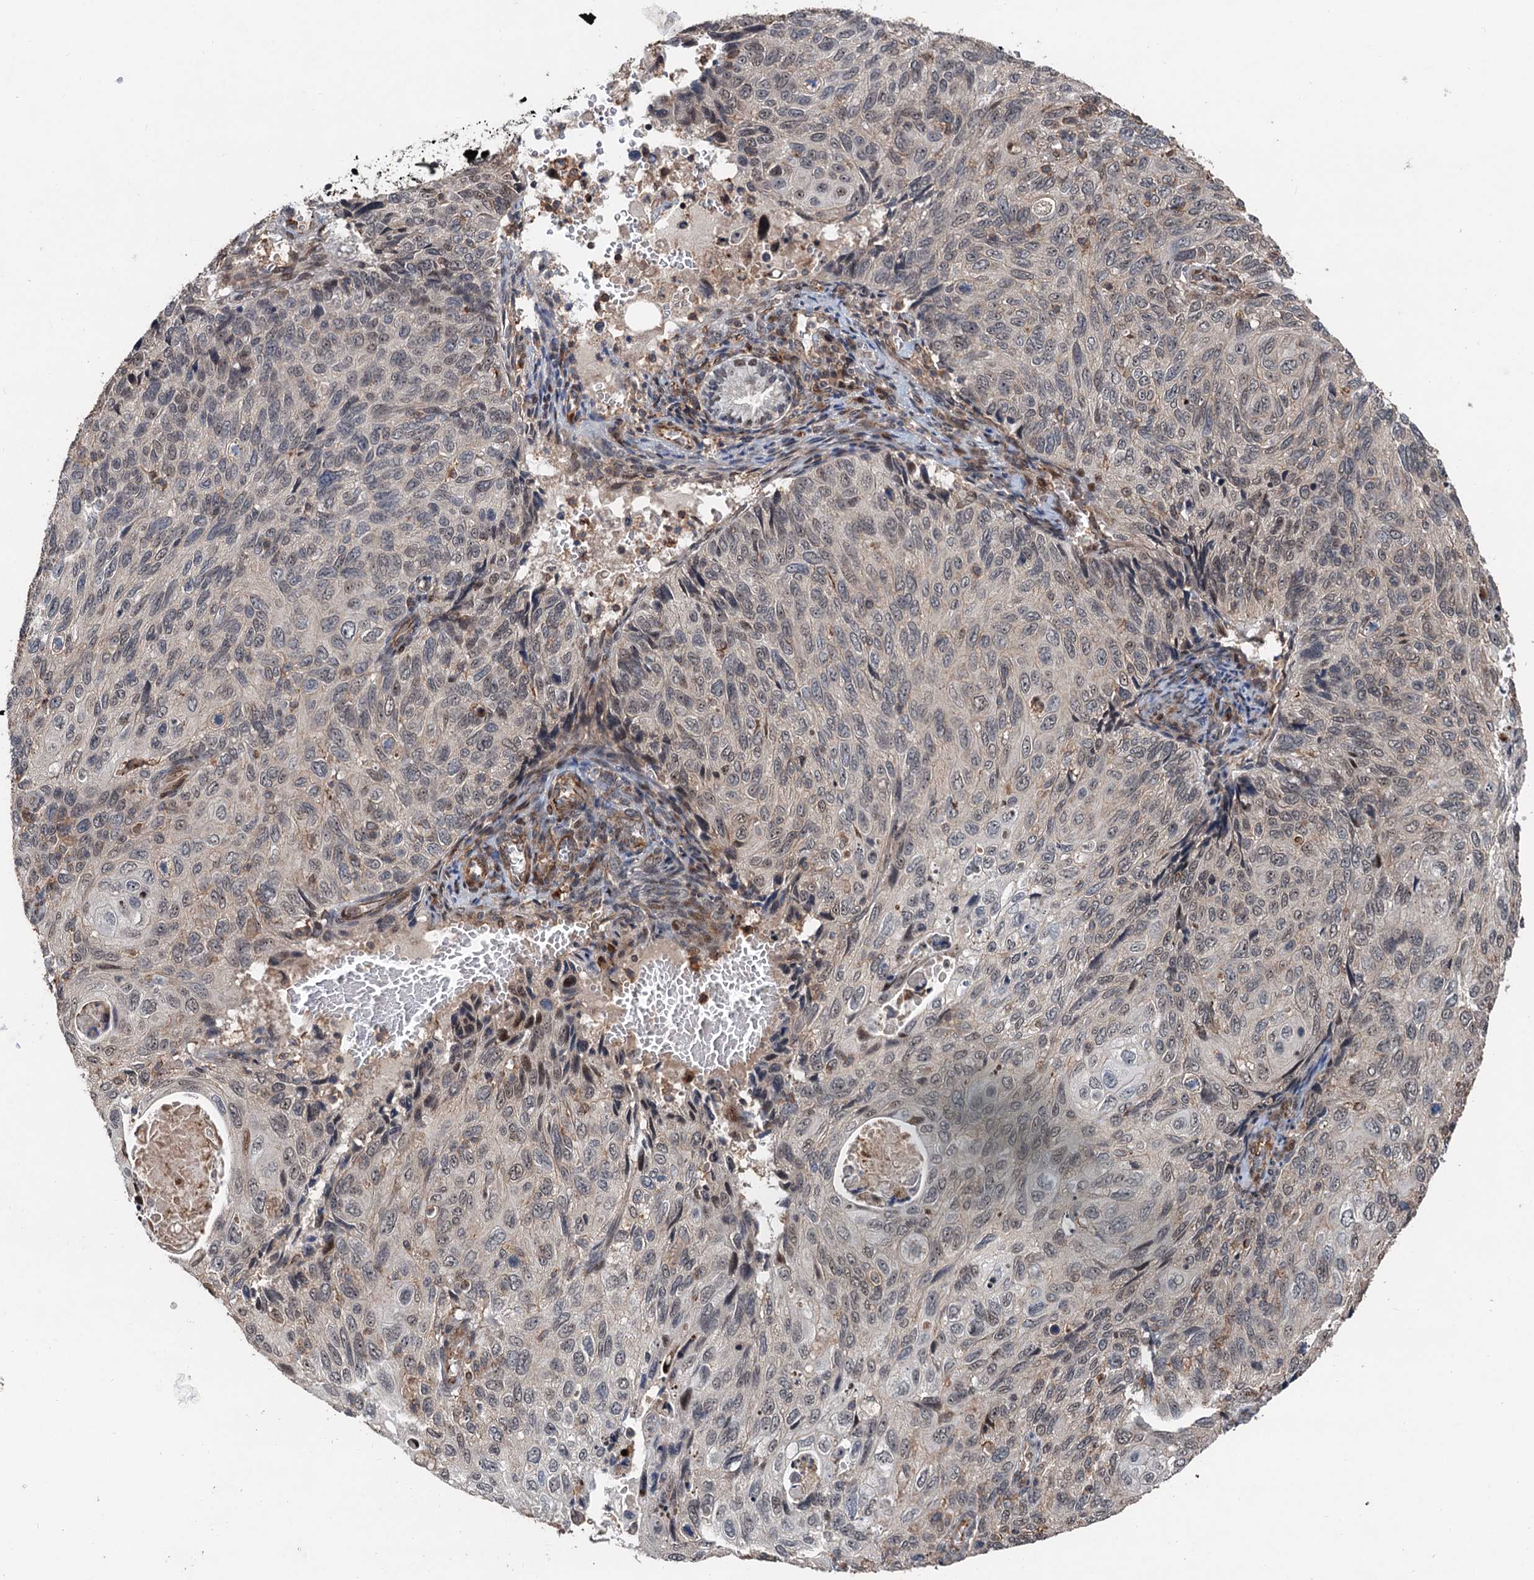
{"staining": {"intensity": "weak", "quantity": "<25%", "location": "nuclear"}, "tissue": "cervical cancer", "cell_type": "Tumor cells", "image_type": "cancer", "snomed": [{"axis": "morphology", "description": "Squamous cell carcinoma, NOS"}, {"axis": "topography", "description": "Cervix"}], "caption": "Immunohistochemistry histopathology image of human squamous cell carcinoma (cervical) stained for a protein (brown), which reveals no expression in tumor cells. Nuclei are stained in blue.", "gene": "TMA16", "patient": {"sex": "female", "age": 70}}